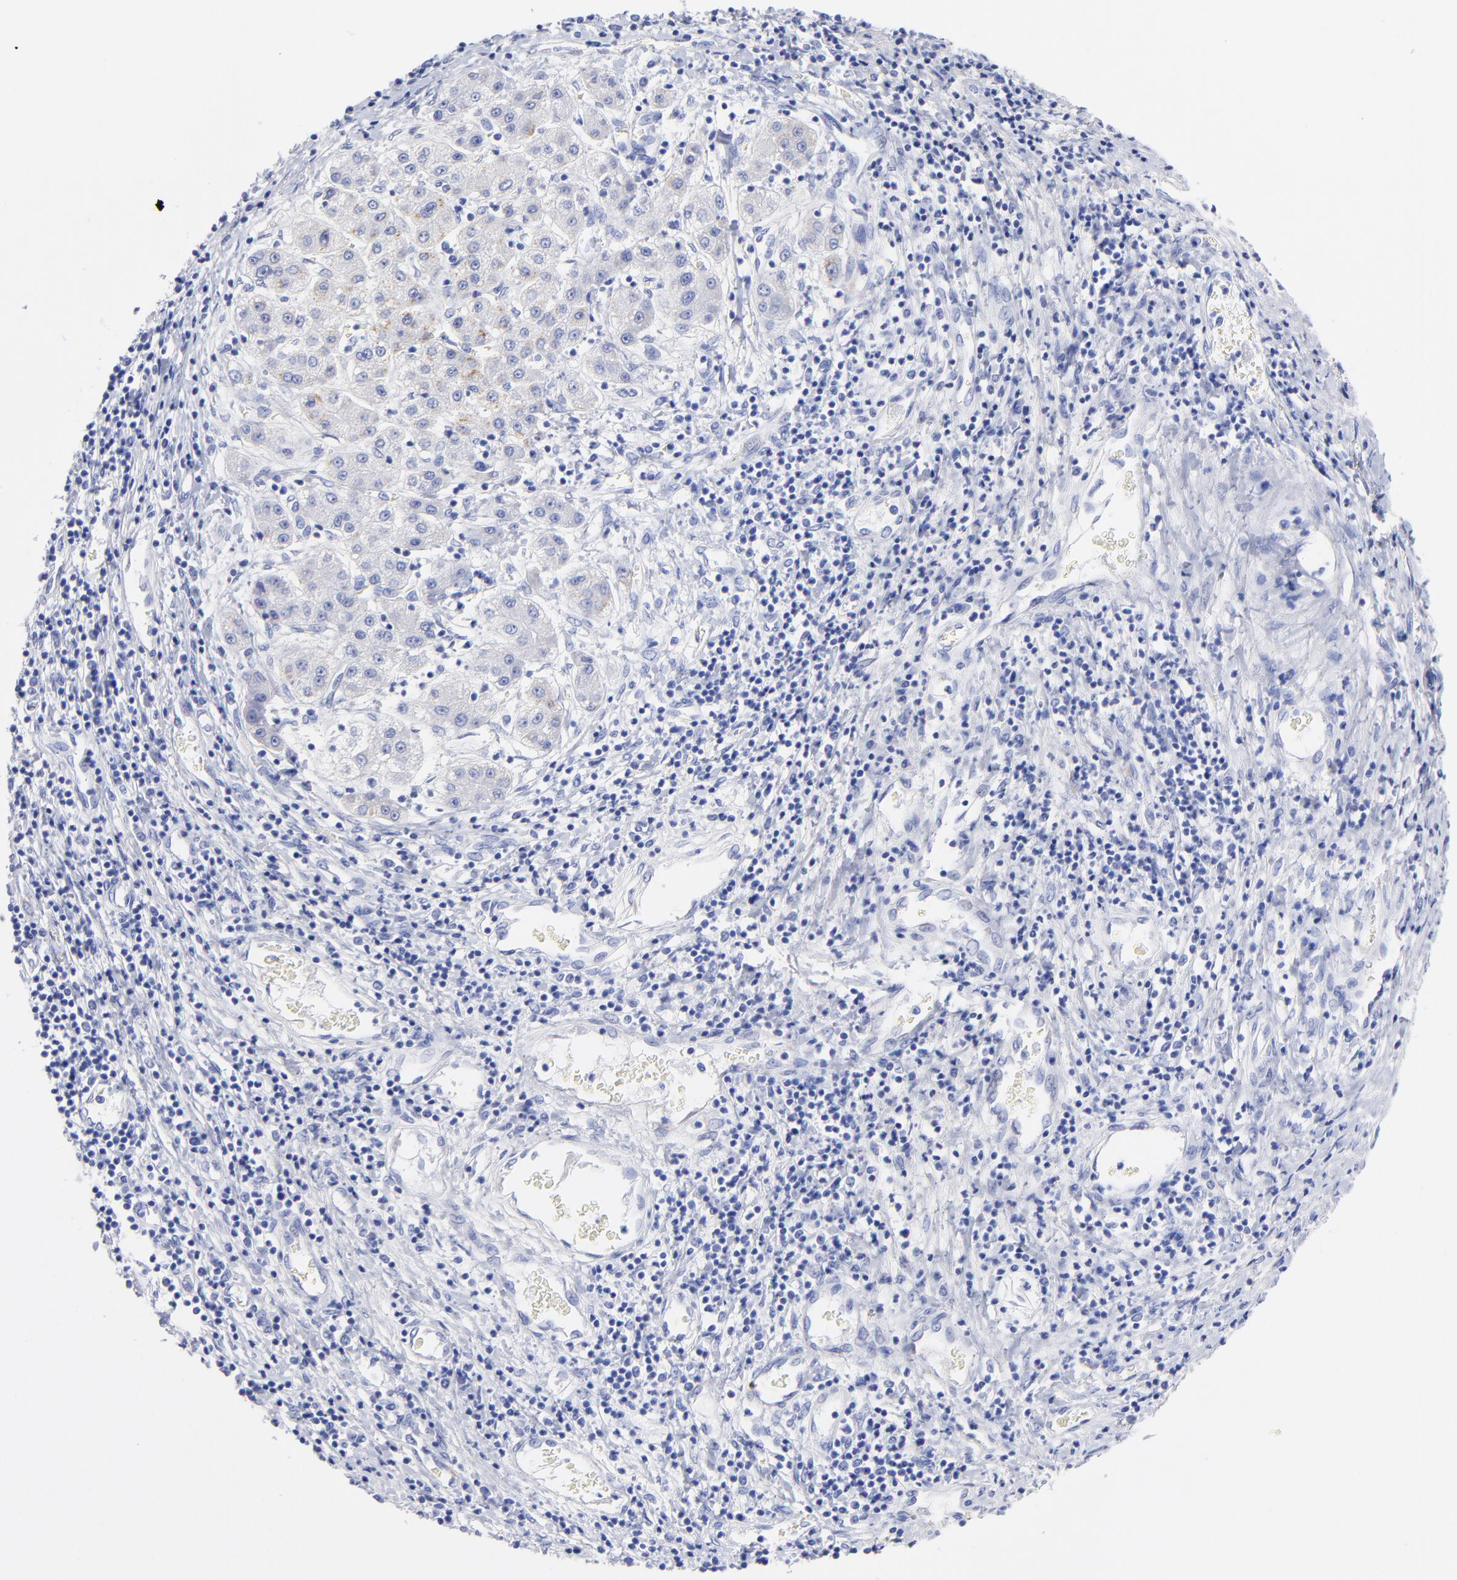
{"staining": {"intensity": "weak", "quantity": "<25%", "location": "cytoplasmic/membranous"}, "tissue": "liver cancer", "cell_type": "Tumor cells", "image_type": "cancer", "snomed": [{"axis": "morphology", "description": "Carcinoma, Hepatocellular, NOS"}, {"axis": "topography", "description": "Liver"}], "caption": "IHC of liver cancer reveals no staining in tumor cells.", "gene": "C1QTNF6", "patient": {"sex": "male", "age": 24}}